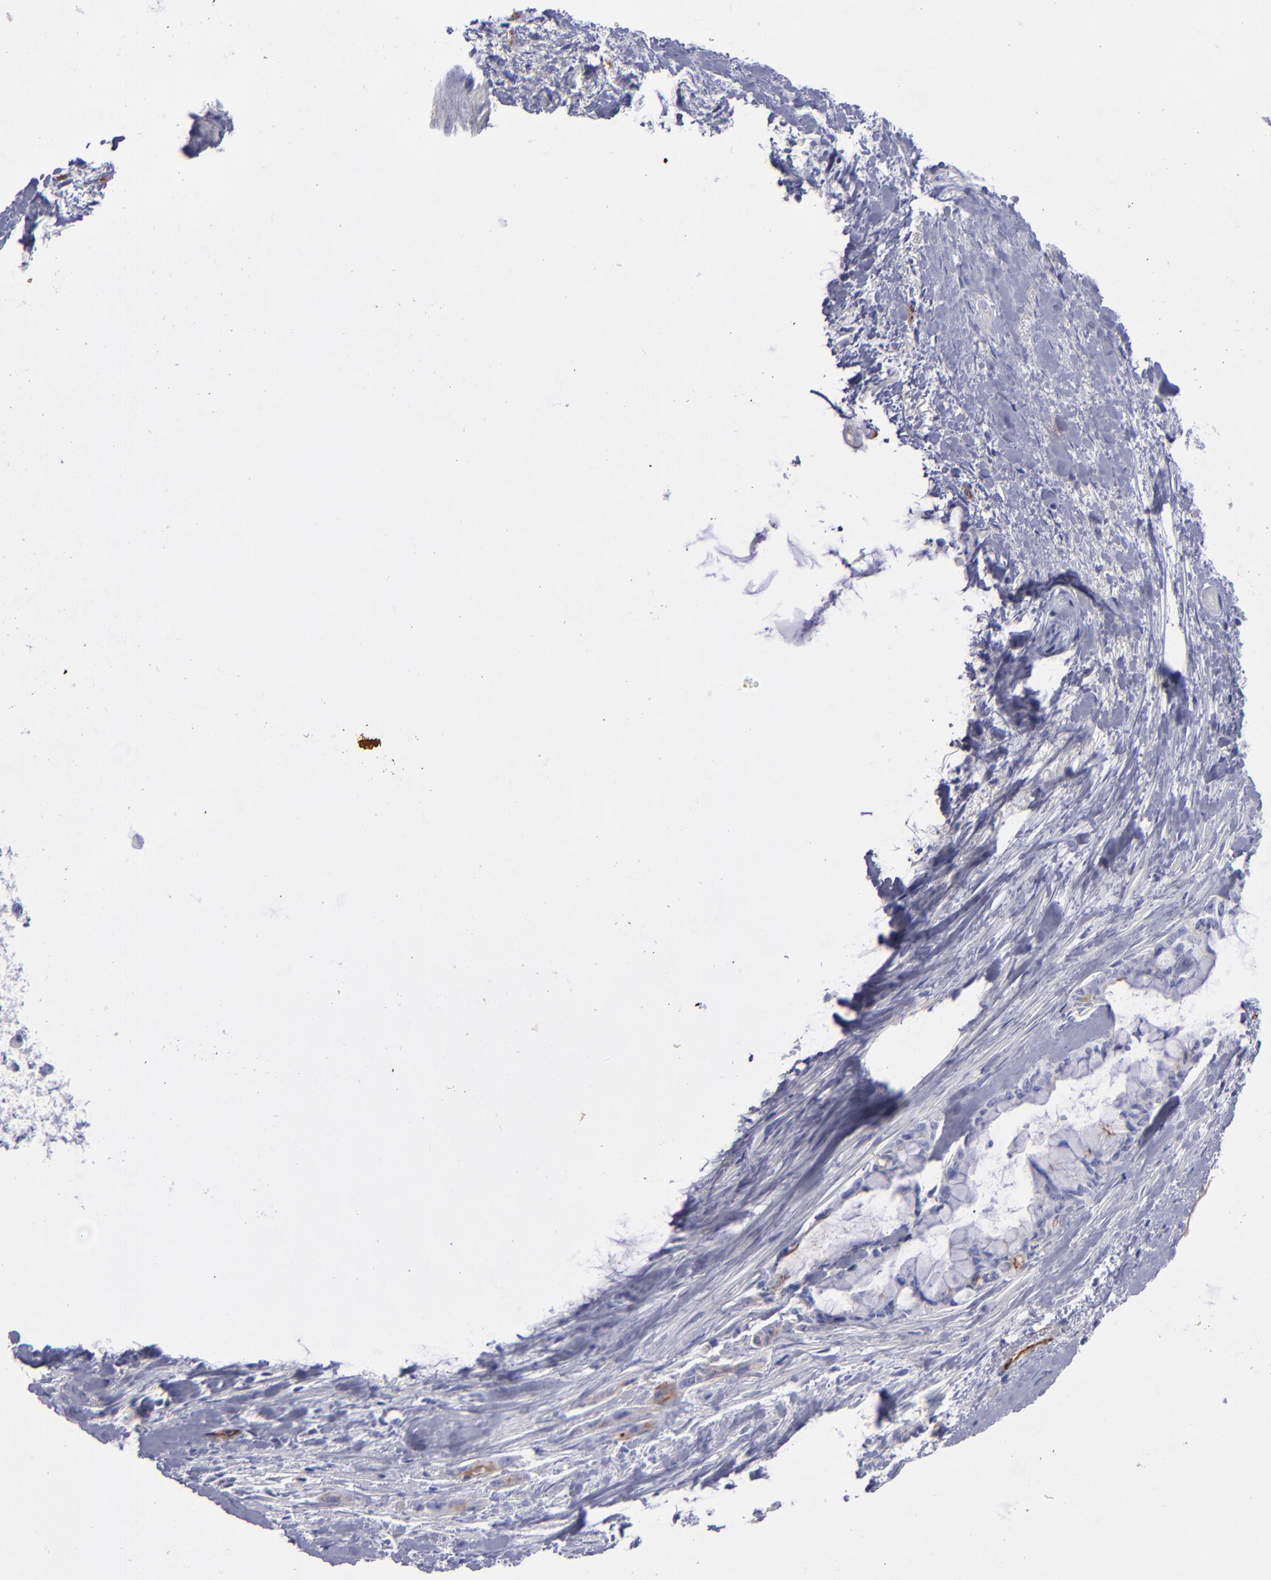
{"staining": {"intensity": "weak", "quantity": "25%-75%", "location": "cytoplasmic/membranous"}, "tissue": "pancreatic cancer", "cell_type": "Tumor cells", "image_type": "cancer", "snomed": [{"axis": "morphology", "description": "Adenocarcinoma, NOS"}, {"axis": "topography", "description": "Pancreas"}], "caption": "IHC of human pancreatic adenocarcinoma shows low levels of weak cytoplasmic/membranous staining in approximately 25%-75% of tumor cells. IHC stains the protein of interest in brown and the nuclei are stained blue.", "gene": "ACE", "patient": {"sex": "male", "age": 59}}